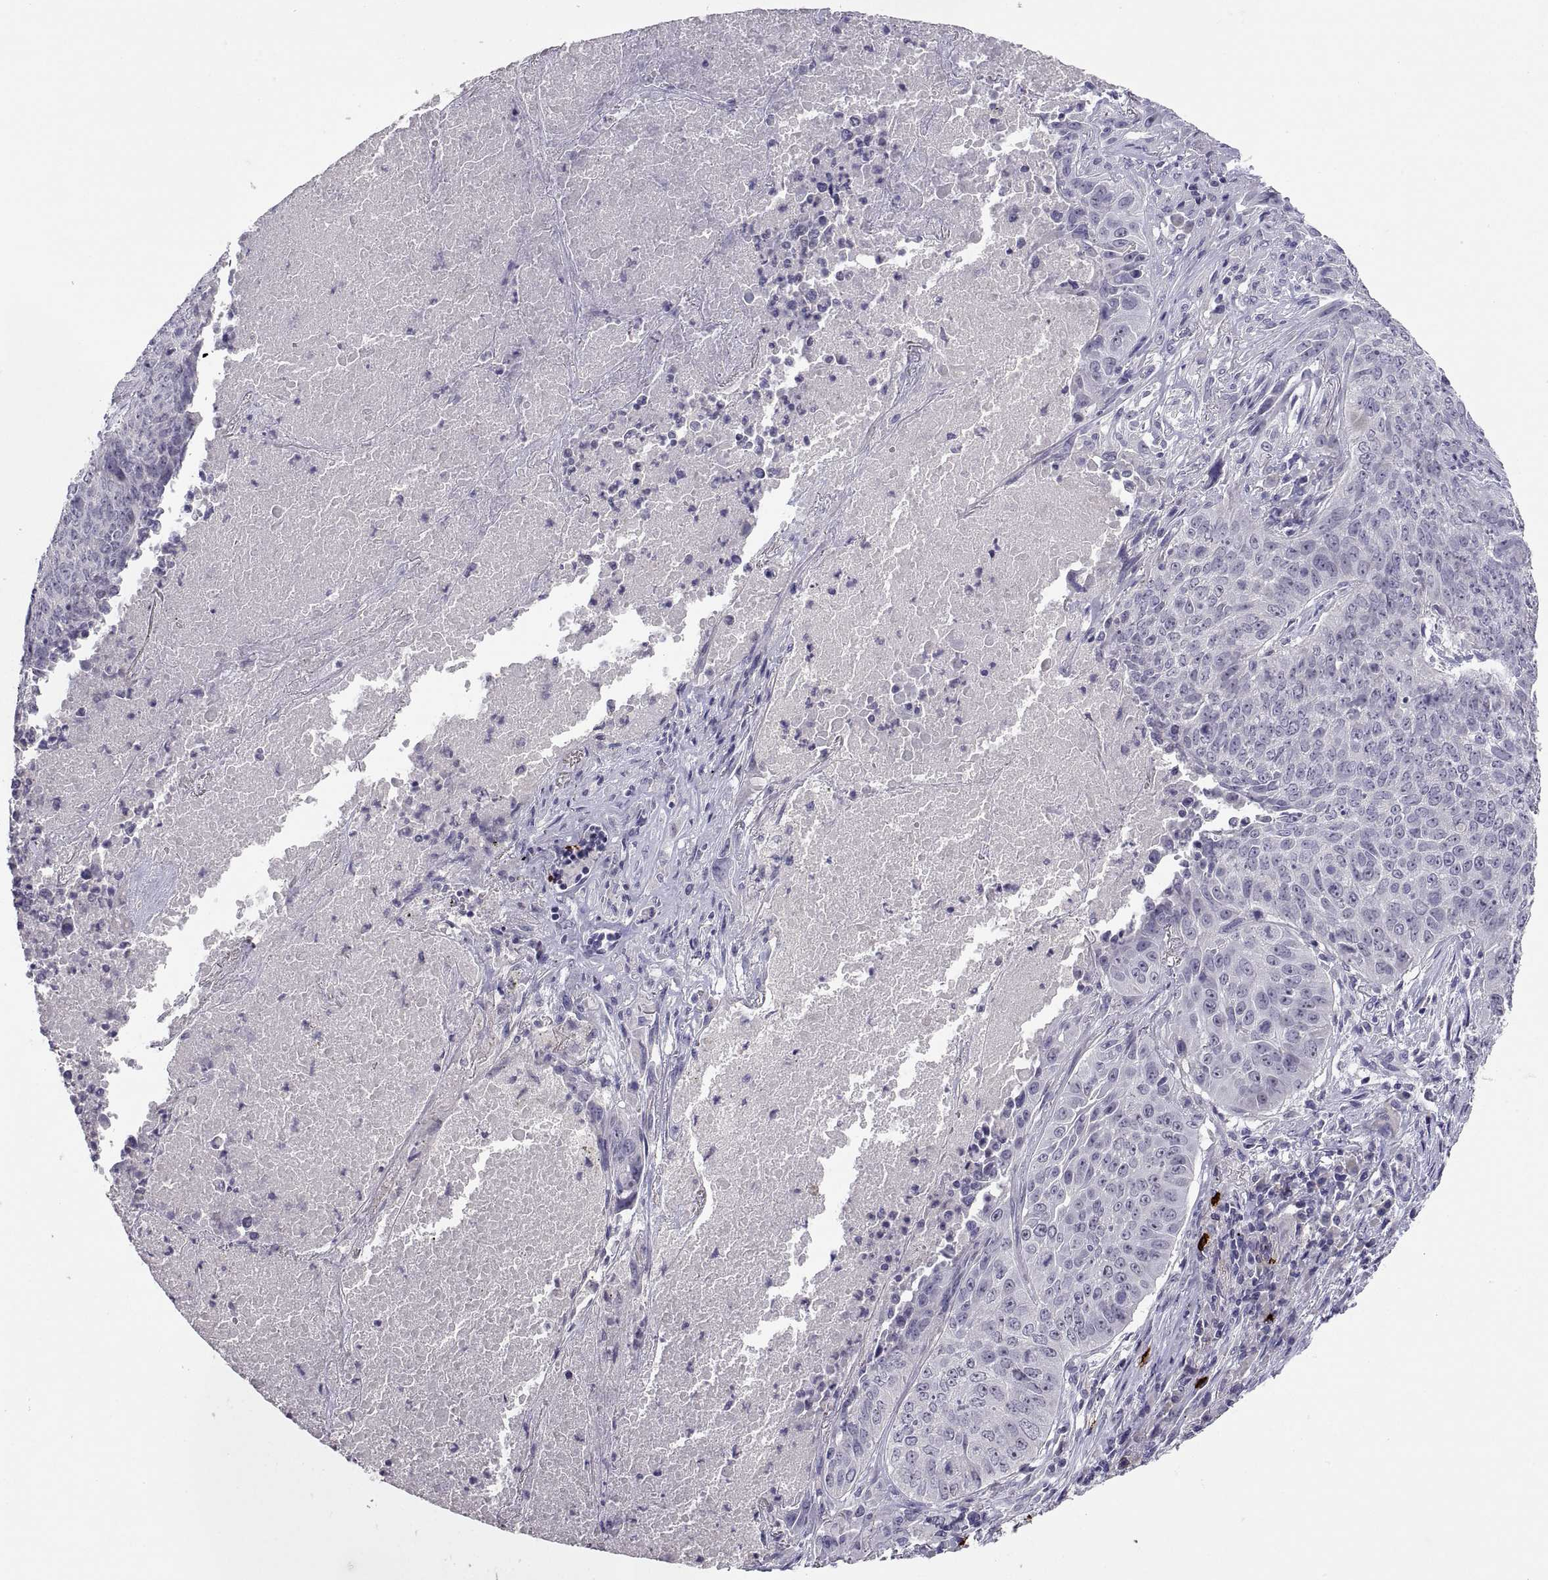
{"staining": {"intensity": "negative", "quantity": "none", "location": "none"}, "tissue": "lung cancer", "cell_type": "Tumor cells", "image_type": "cancer", "snomed": [{"axis": "morphology", "description": "Normal tissue, NOS"}, {"axis": "morphology", "description": "Squamous cell carcinoma, NOS"}, {"axis": "topography", "description": "Bronchus"}, {"axis": "topography", "description": "Lung"}], "caption": "The immunohistochemistry (IHC) photomicrograph has no significant positivity in tumor cells of lung cancer (squamous cell carcinoma) tissue.", "gene": "MS4A1", "patient": {"sex": "male", "age": 64}}